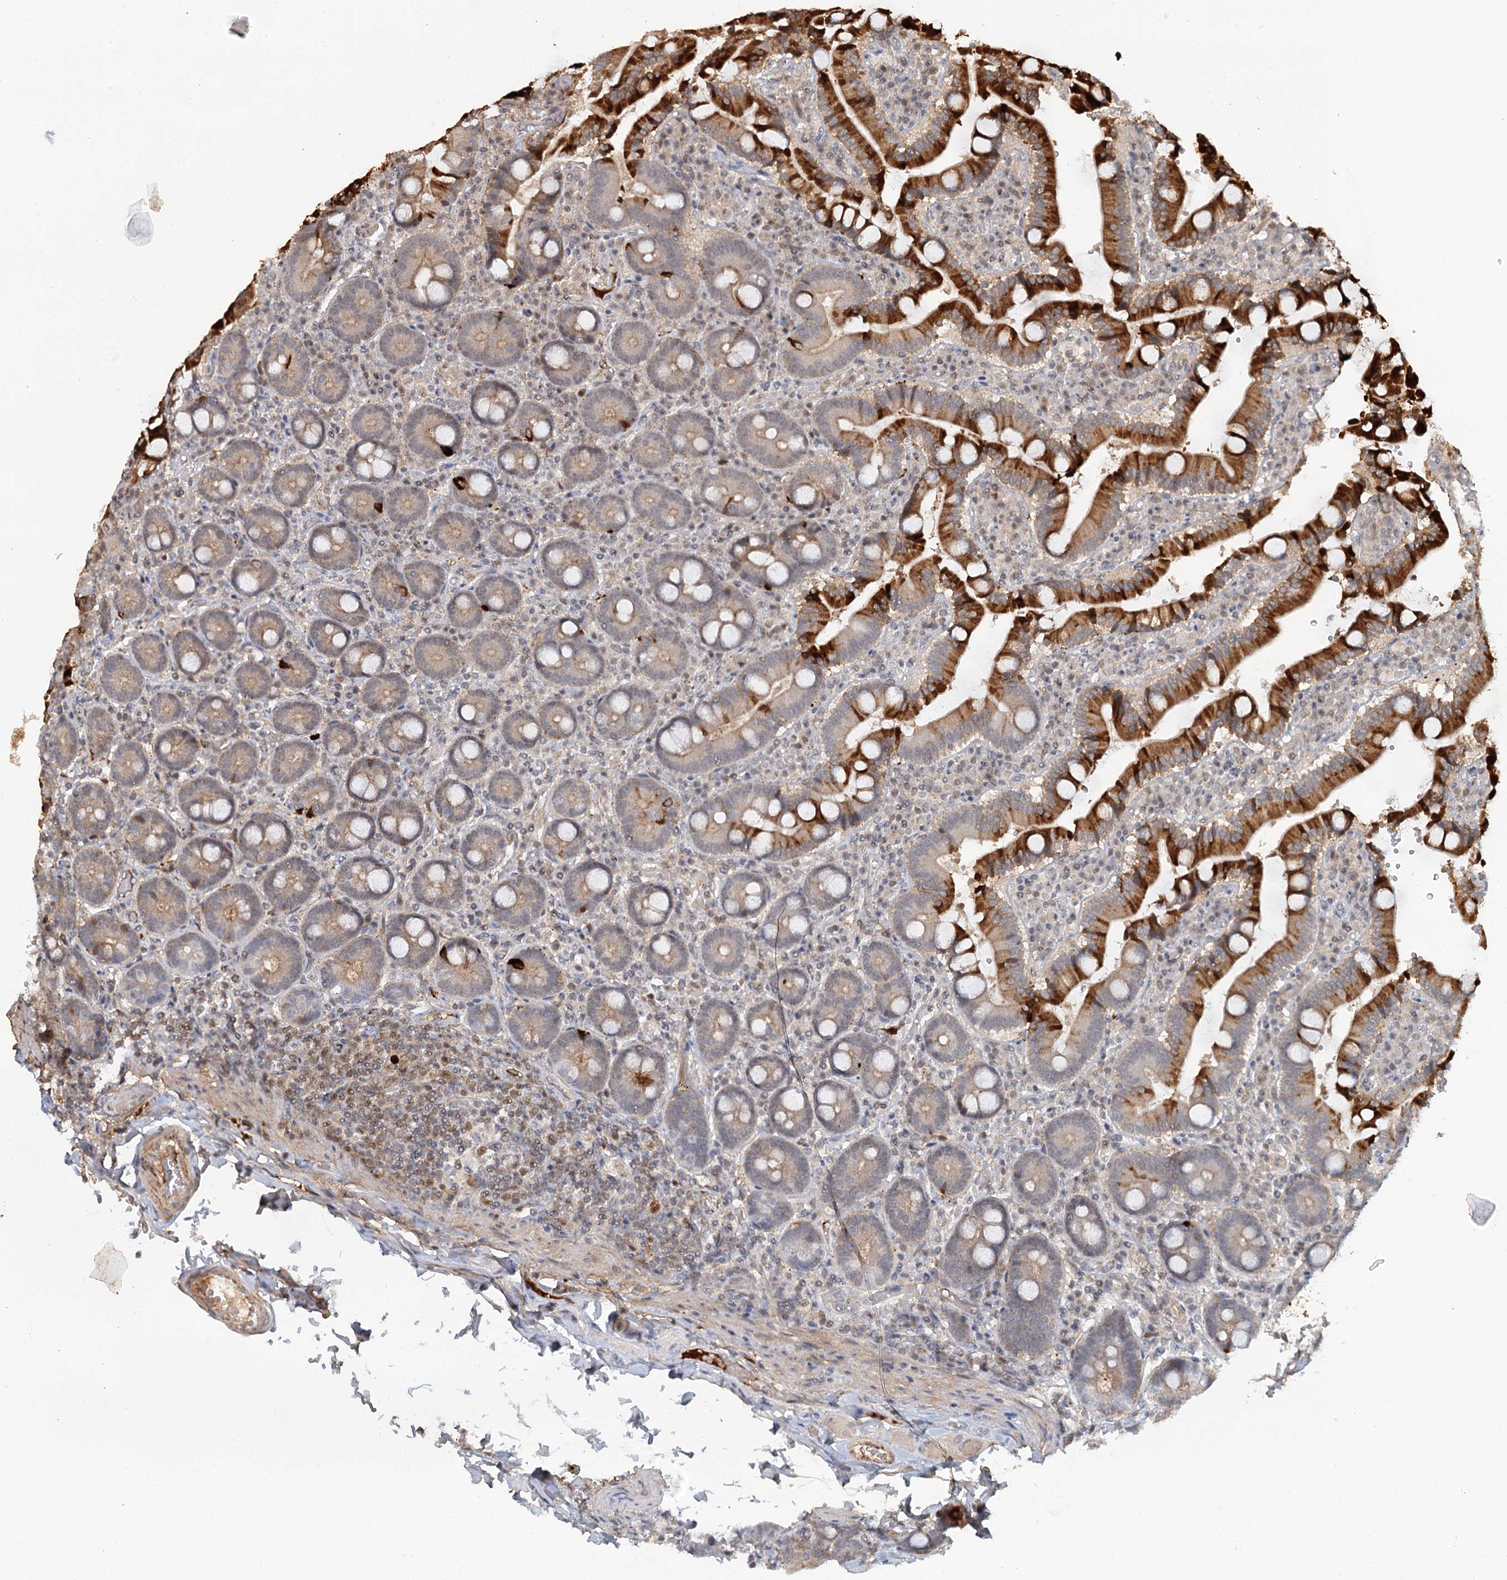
{"staining": {"intensity": "strong", "quantity": "25%-75%", "location": "cytoplasmic/membranous"}, "tissue": "duodenum", "cell_type": "Glandular cells", "image_type": "normal", "snomed": [{"axis": "morphology", "description": "Normal tissue, NOS"}, {"axis": "topography", "description": "Duodenum"}], "caption": "A brown stain shows strong cytoplasmic/membranous staining of a protein in glandular cells of normal human duodenum.", "gene": "GPATCH11", "patient": {"sex": "female", "age": 62}}